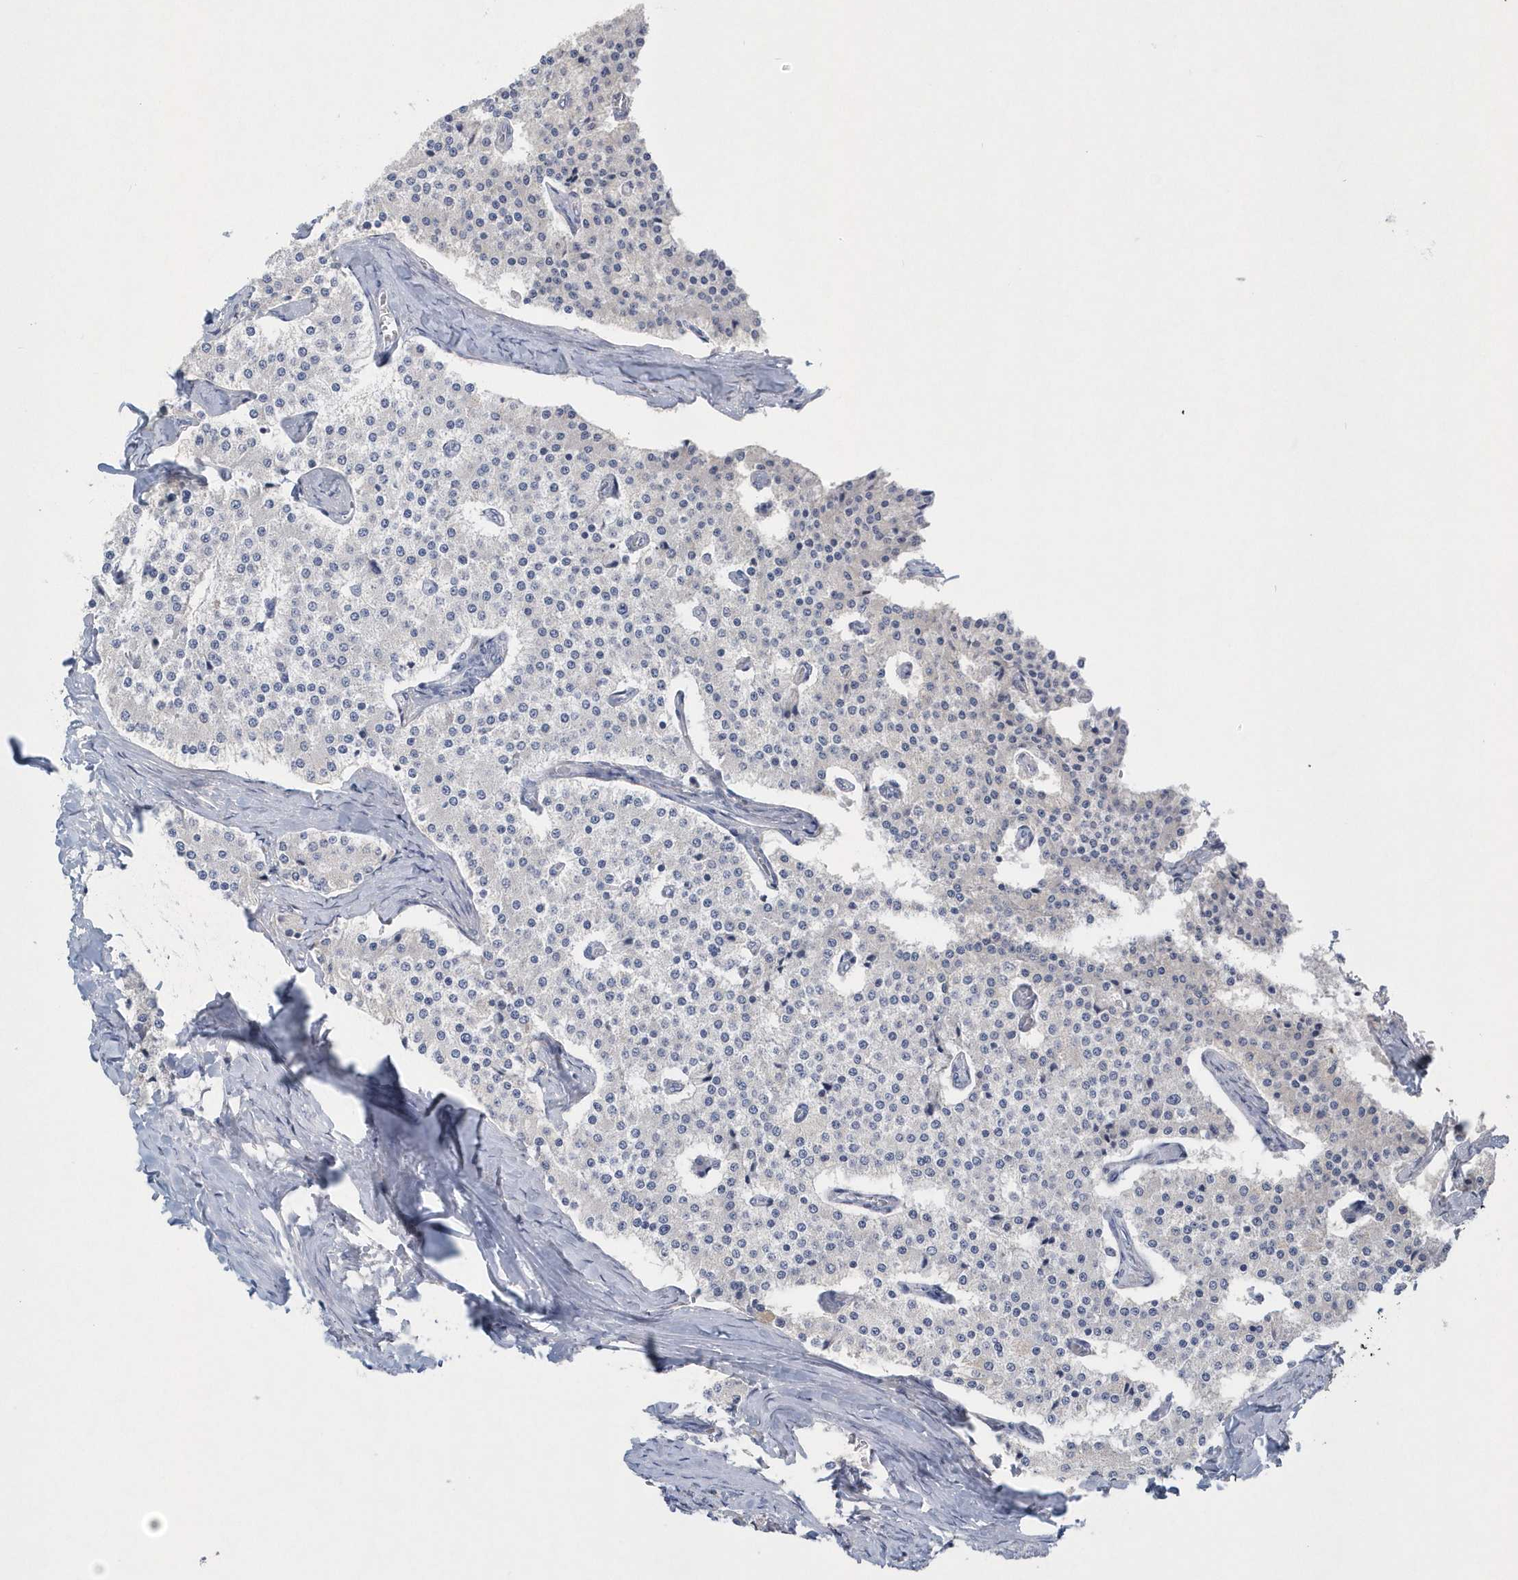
{"staining": {"intensity": "negative", "quantity": "none", "location": "none"}, "tissue": "carcinoid", "cell_type": "Tumor cells", "image_type": "cancer", "snomed": [{"axis": "morphology", "description": "Carcinoid, malignant, NOS"}, {"axis": "topography", "description": "Colon"}], "caption": "Carcinoid was stained to show a protein in brown. There is no significant staining in tumor cells.", "gene": "SPATA18", "patient": {"sex": "female", "age": 52}}